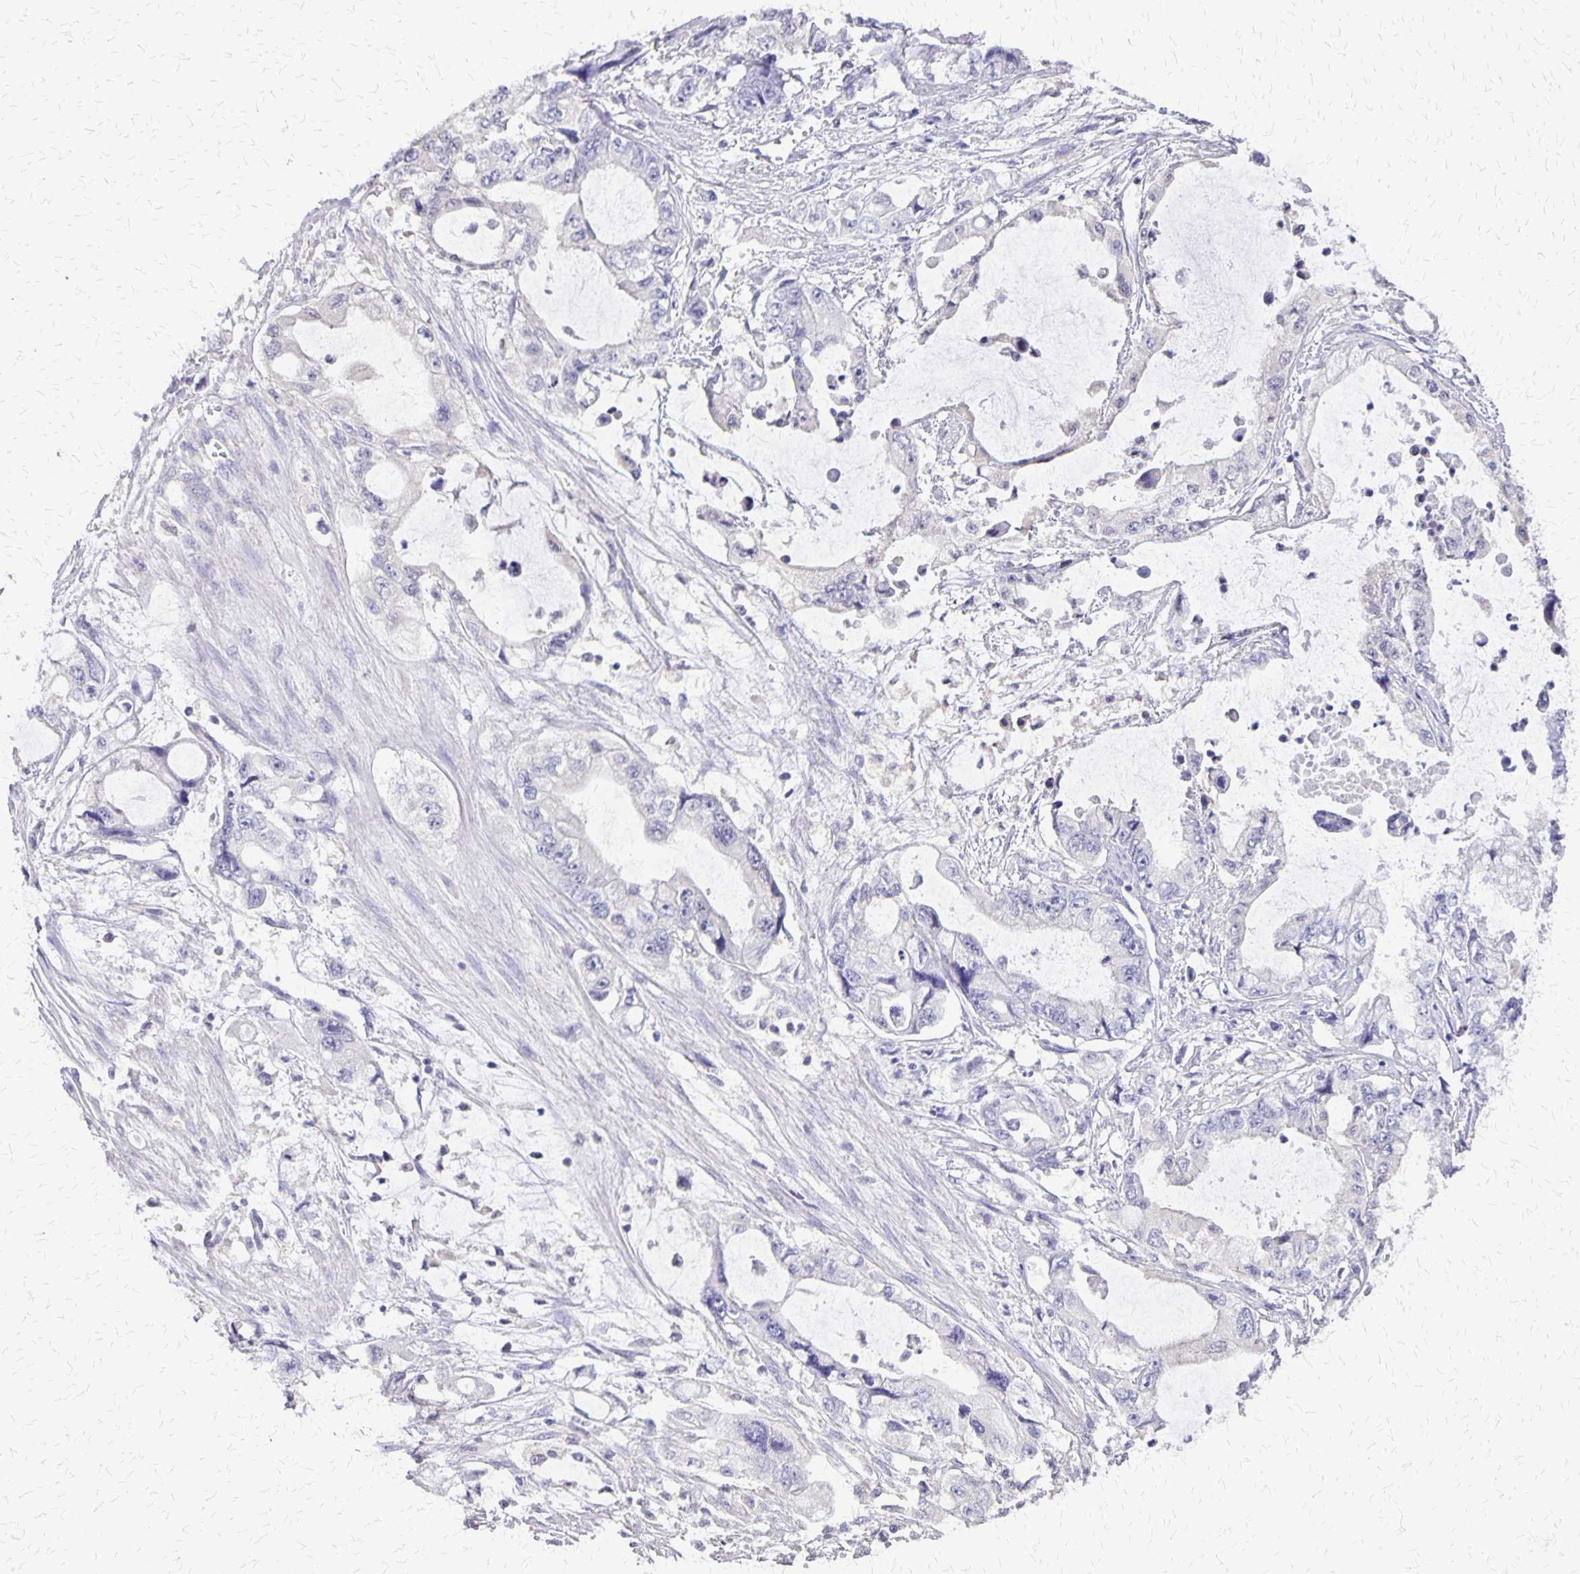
{"staining": {"intensity": "negative", "quantity": "none", "location": "none"}, "tissue": "stomach cancer", "cell_type": "Tumor cells", "image_type": "cancer", "snomed": [{"axis": "morphology", "description": "Adenocarcinoma, NOS"}, {"axis": "topography", "description": "Pancreas"}, {"axis": "topography", "description": "Stomach, upper"}, {"axis": "topography", "description": "Stomach"}], "caption": "A histopathology image of human adenocarcinoma (stomach) is negative for staining in tumor cells.", "gene": "SI", "patient": {"sex": "male", "age": 77}}